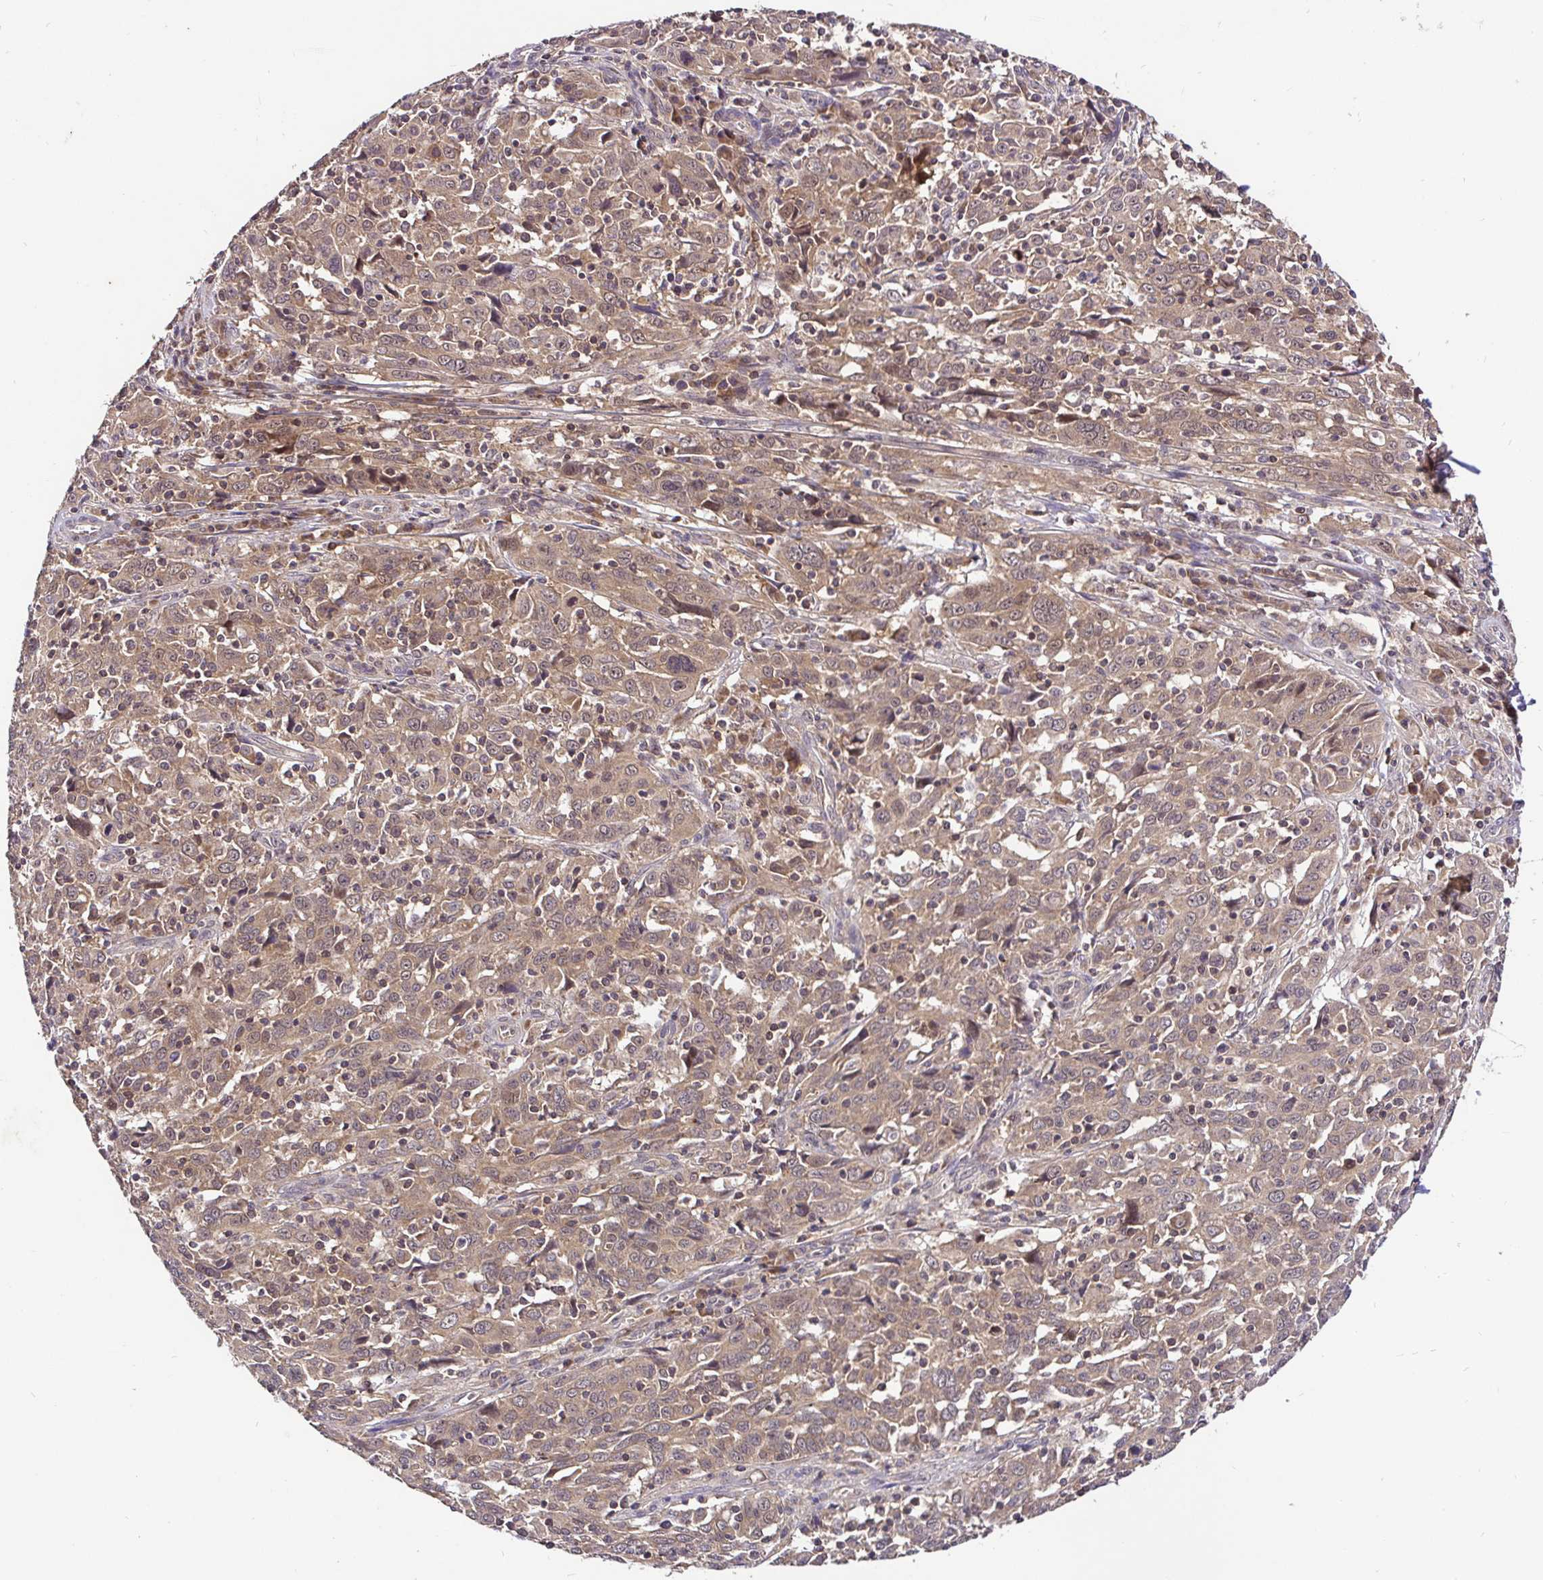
{"staining": {"intensity": "moderate", "quantity": ">75%", "location": "cytoplasmic/membranous,nuclear"}, "tissue": "cervical cancer", "cell_type": "Tumor cells", "image_type": "cancer", "snomed": [{"axis": "morphology", "description": "Squamous cell carcinoma, NOS"}, {"axis": "topography", "description": "Cervix"}], "caption": "Approximately >75% of tumor cells in human cervical cancer (squamous cell carcinoma) exhibit moderate cytoplasmic/membranous and nuclear protein positivity as visualized by brown immunohistochemical staining.", "gene": "UBE2M", "patient": {"sex": "female", "age": 46}}